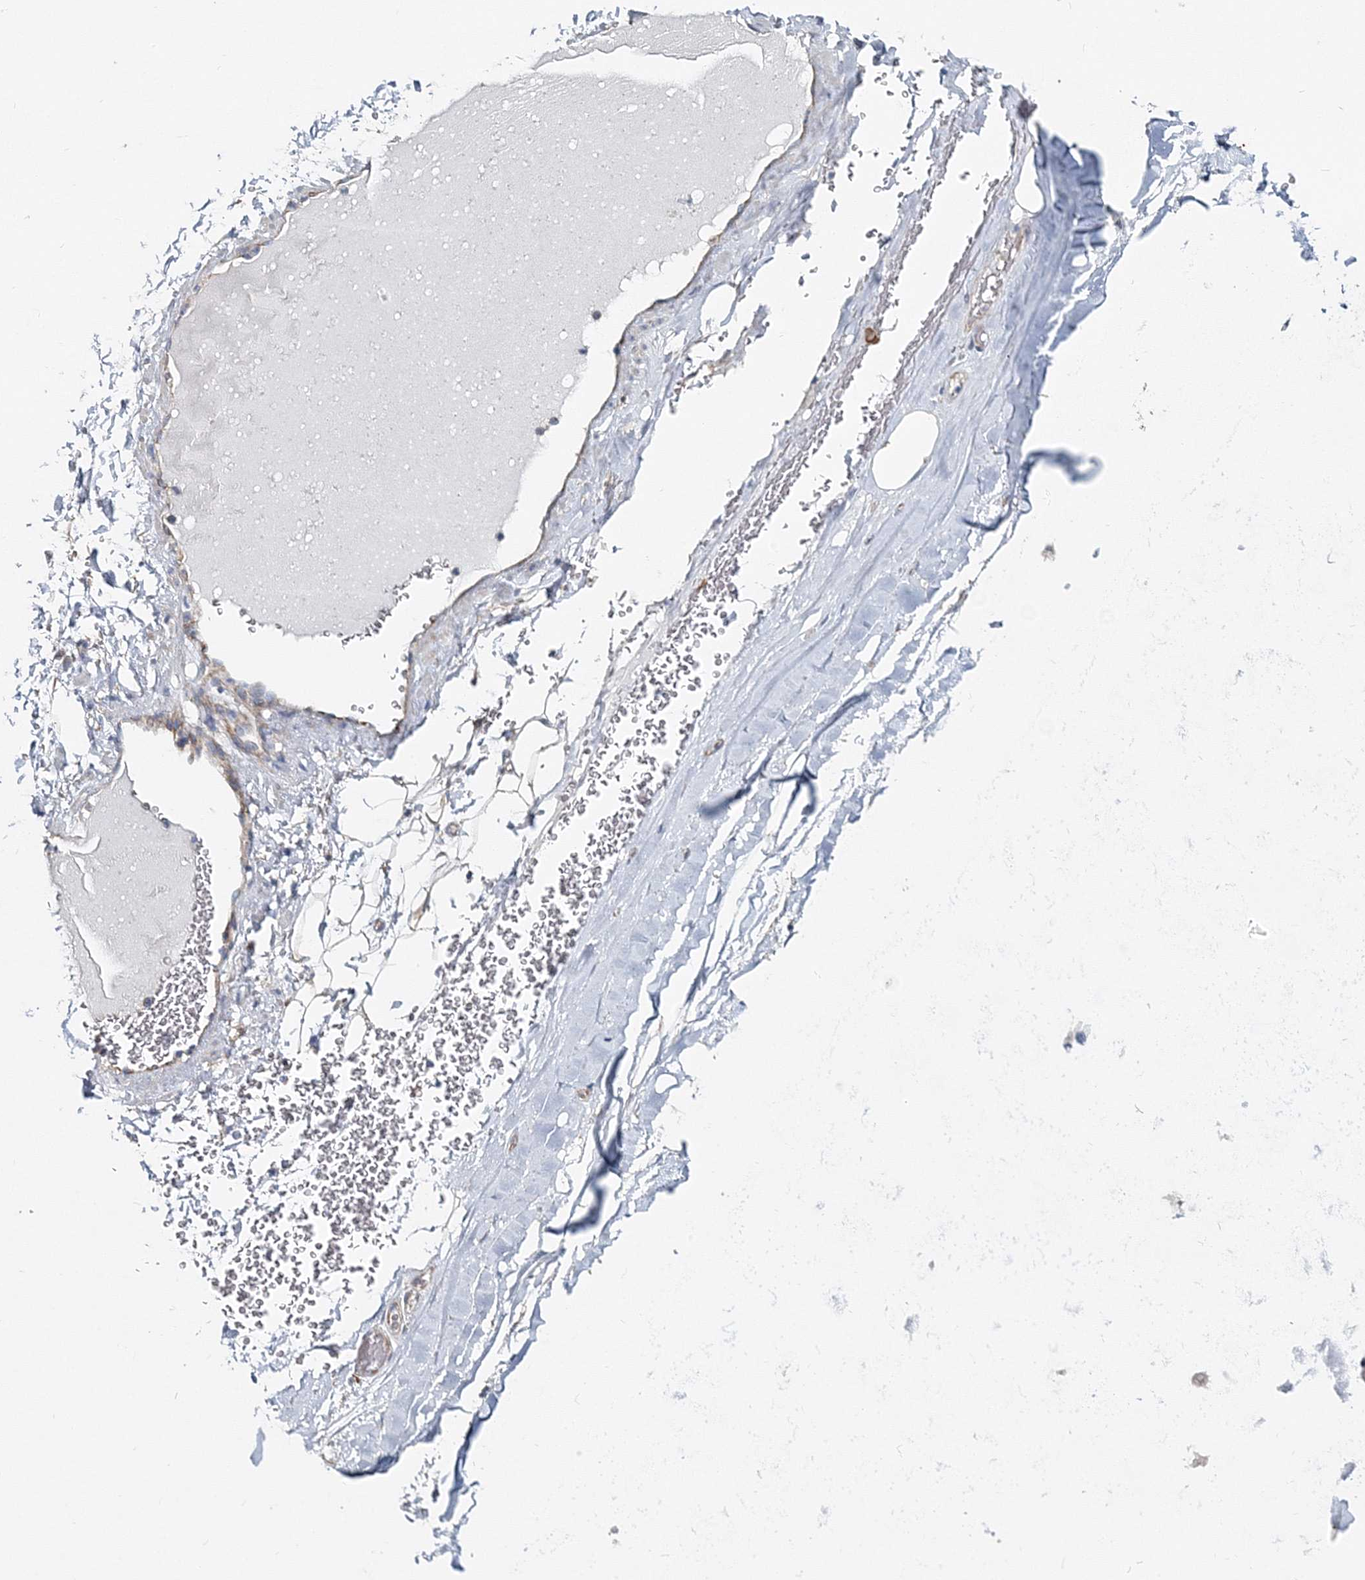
{"staining": {"intensity": "negative", "quantity": "none", "location": "none"}, "tissue": "adipose tissue", "cell_type": "Adipocytes", "image_type": "normal", "snomed": [{"axis": "morphology", "description": "Normal tissue, NOS"}, {"axis": "topography", "description": "Bronchus"}], "caption": "A high-resolution histopathology image shows IHC staining of unremarkable adipose tissue, which displays no significant positivity in adipocytes.", "gene": "MPHOSPH9", "patient": {"sex": "male", "age": 66}}